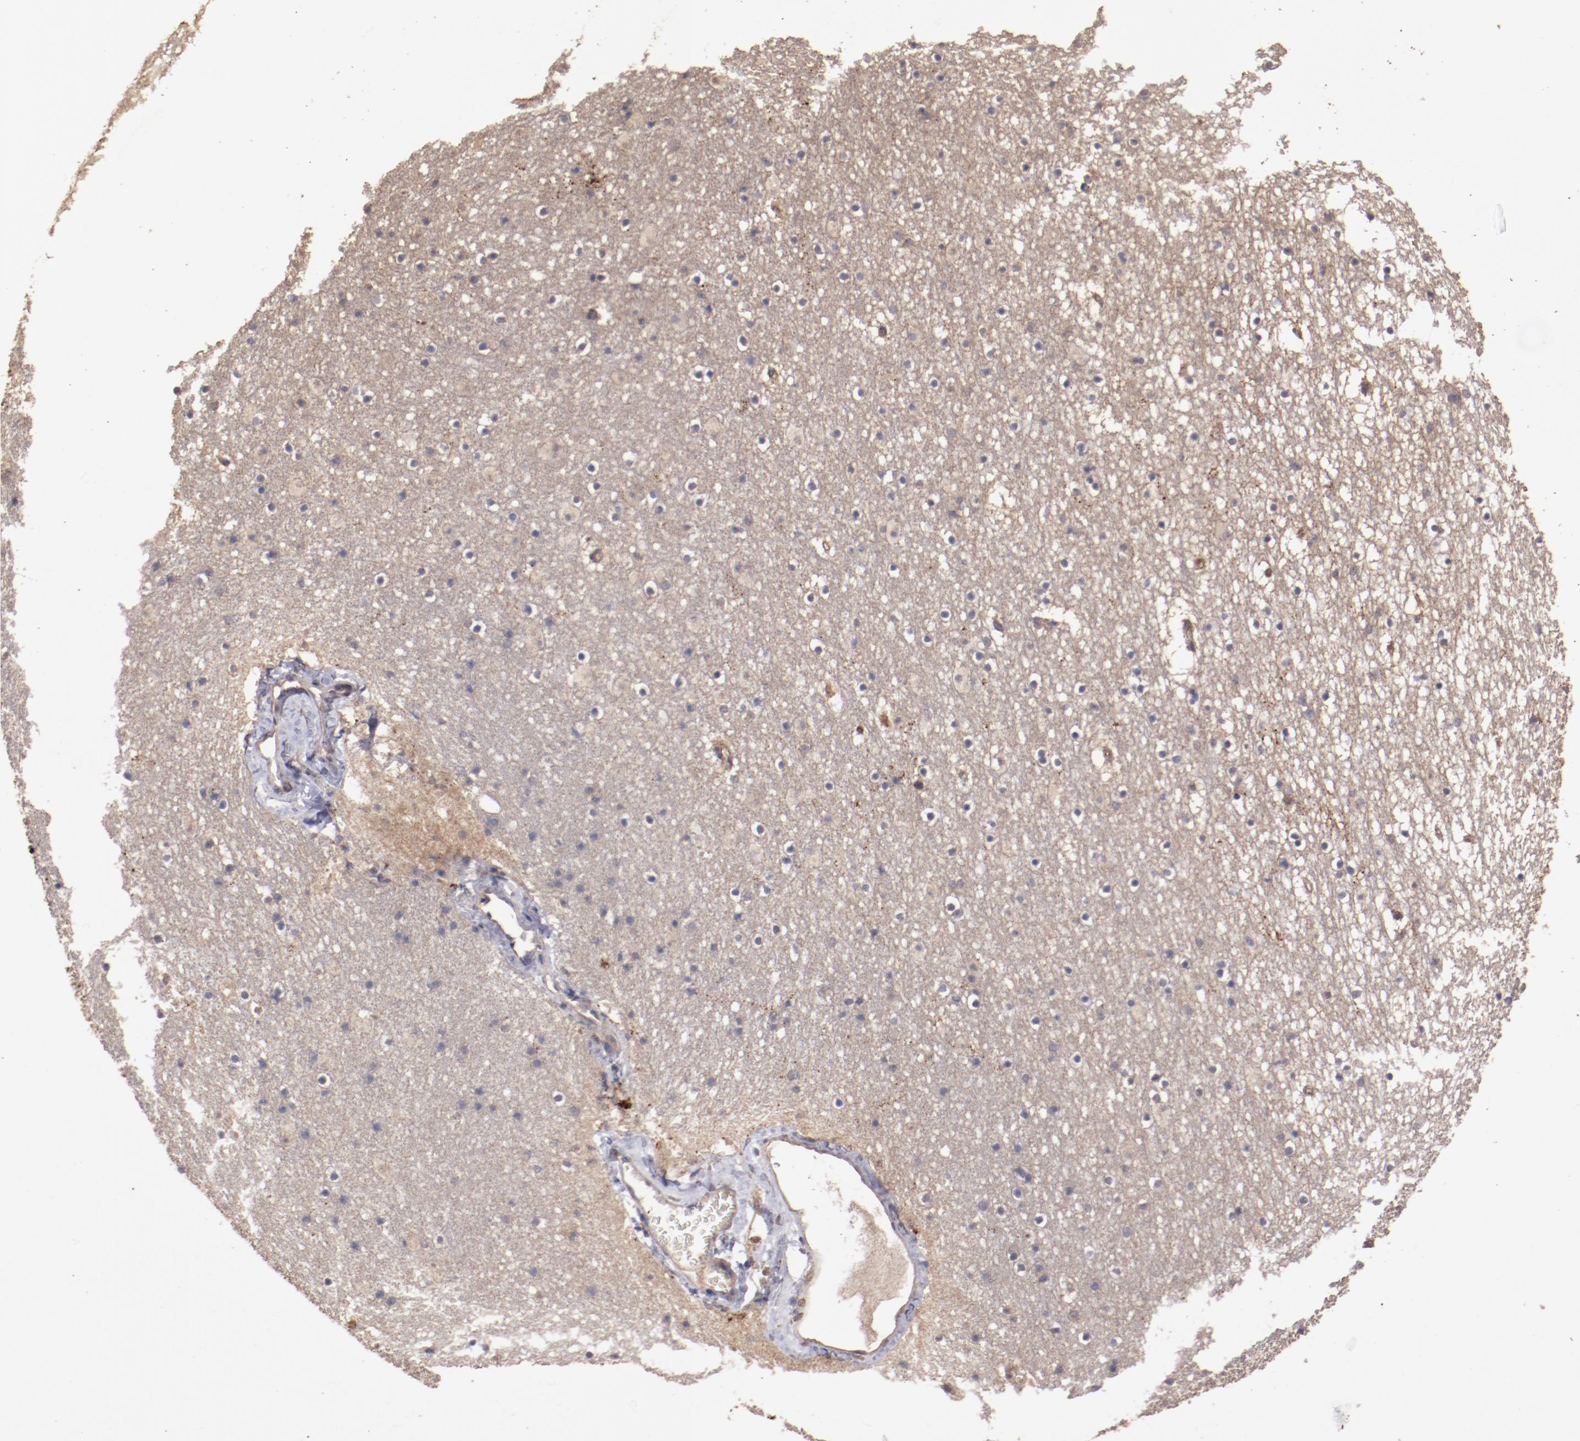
{"staining": {"intensity": "strong", "quantity": ">75%", "location": "cytoplasmic/membranous"}, "tissue": "caudate", "cell_type": "Glial cells", "image_type": "normal", "snomed": [{"axis": "morphology", "description": "Normal tissue, NOS"}, {"axis": "topography", "description": "Lateral ventricle wall"}], "caption": "Brown immunohistochemical staining in benign human caudate exhibits strong cytoplasmic/membranous positivity in about >75% of glial cells.", "gene": "FAT1", "patient": {"sex": "male", "age": 45}}